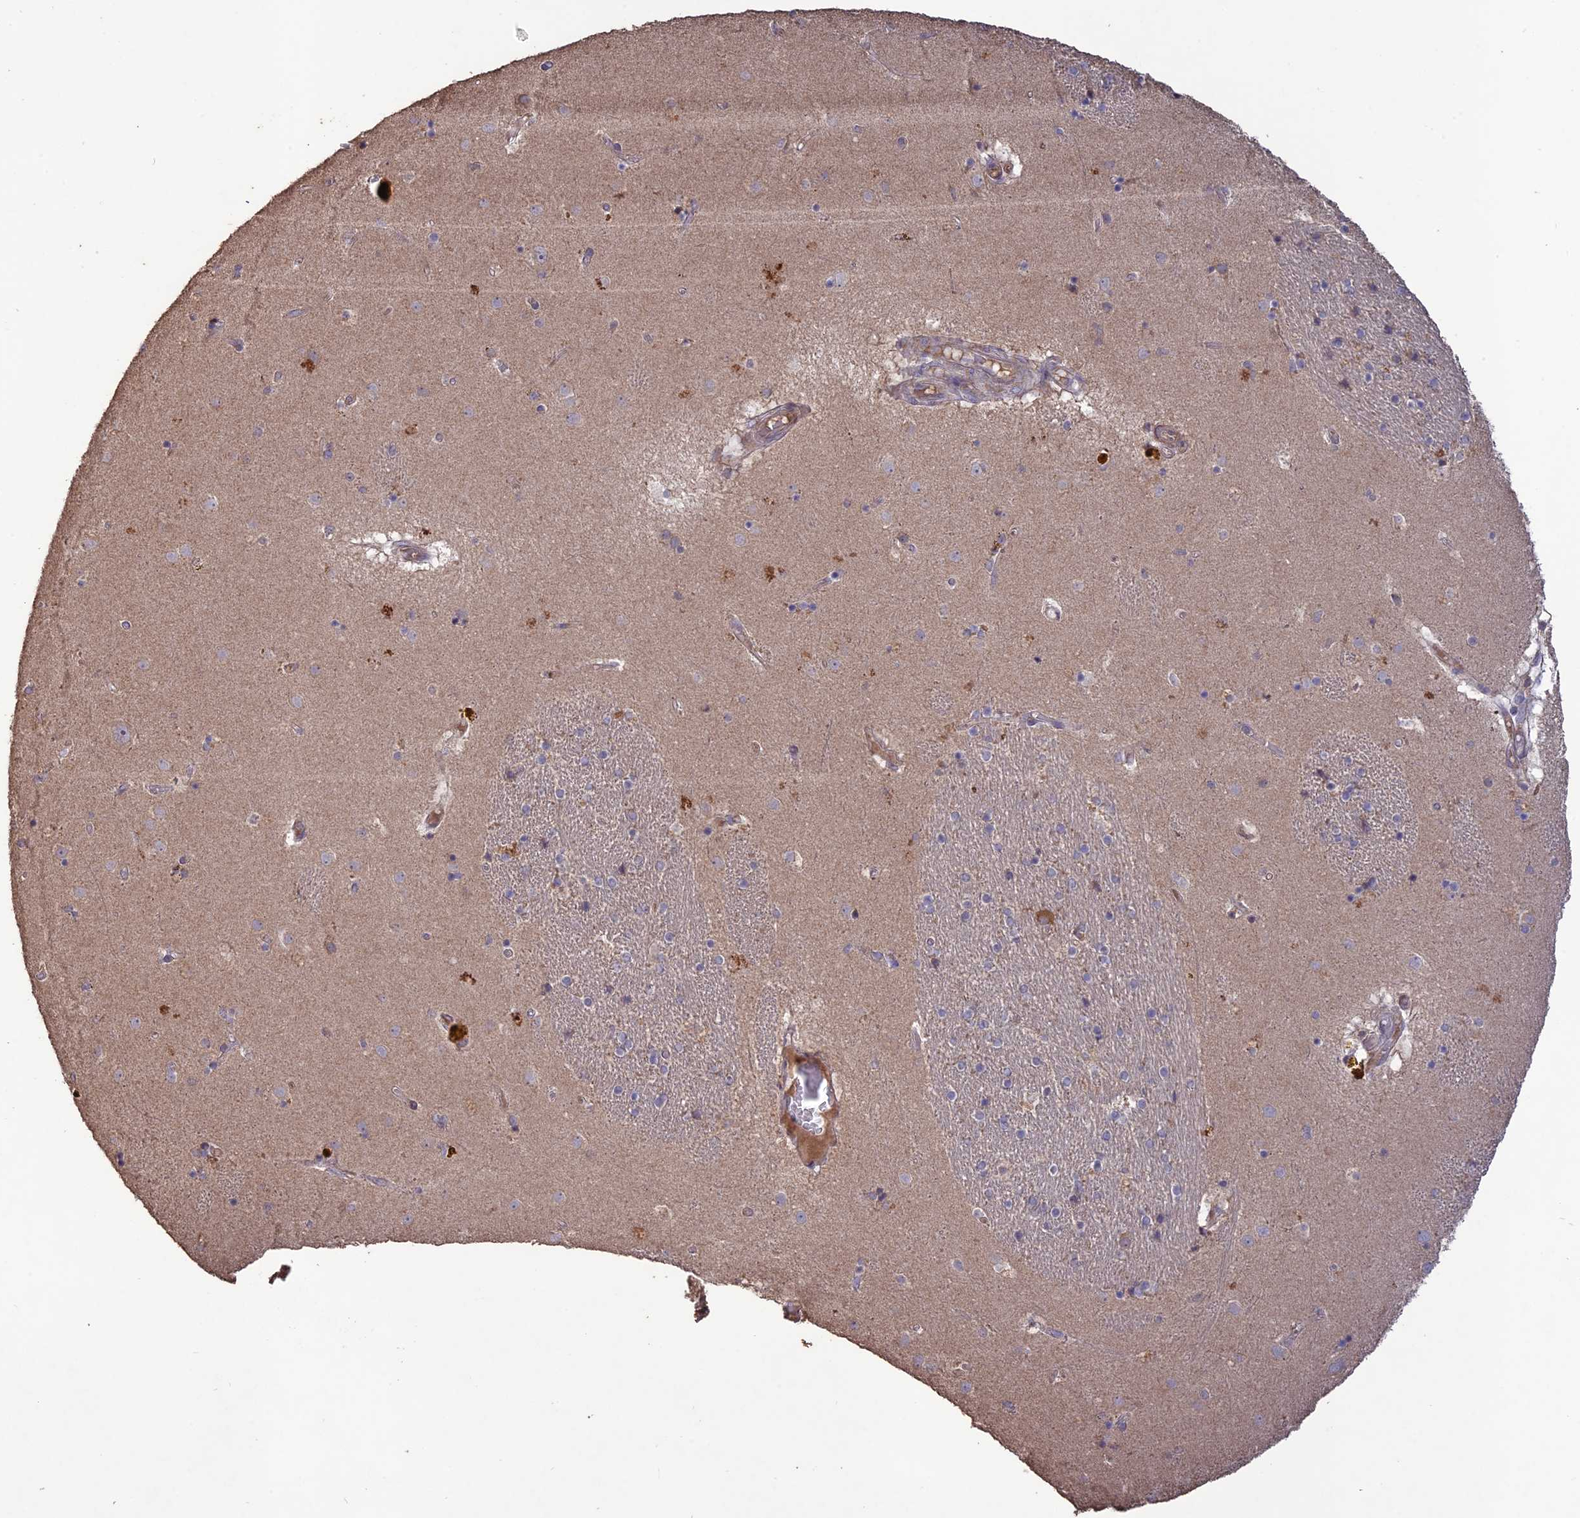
{"staining": {"intensity": "weak", "quantity": "<25%", "location": "cytoplasmic/membranous"}, "tissue": "caudate", "cell_type": "Glial cells", "image_type": "normal", "snomed": [{"axis": "morphology", "description": "Normal tissue, NOS"}, {"axis": "topography", "description": "Lateral ventricle wall"}], "caption": "This photomicrograph is of normal caudate stained with immunohistochemistry (IHC) to label a protein in brown with the nuclei are counter-stained blue. There is no expression in glial cells. (Immunohistochemistry (ihc), brightfield microscopy, high magnification).", "gene": "LAYN", "patient": {"sex": "male", "age": 70}}